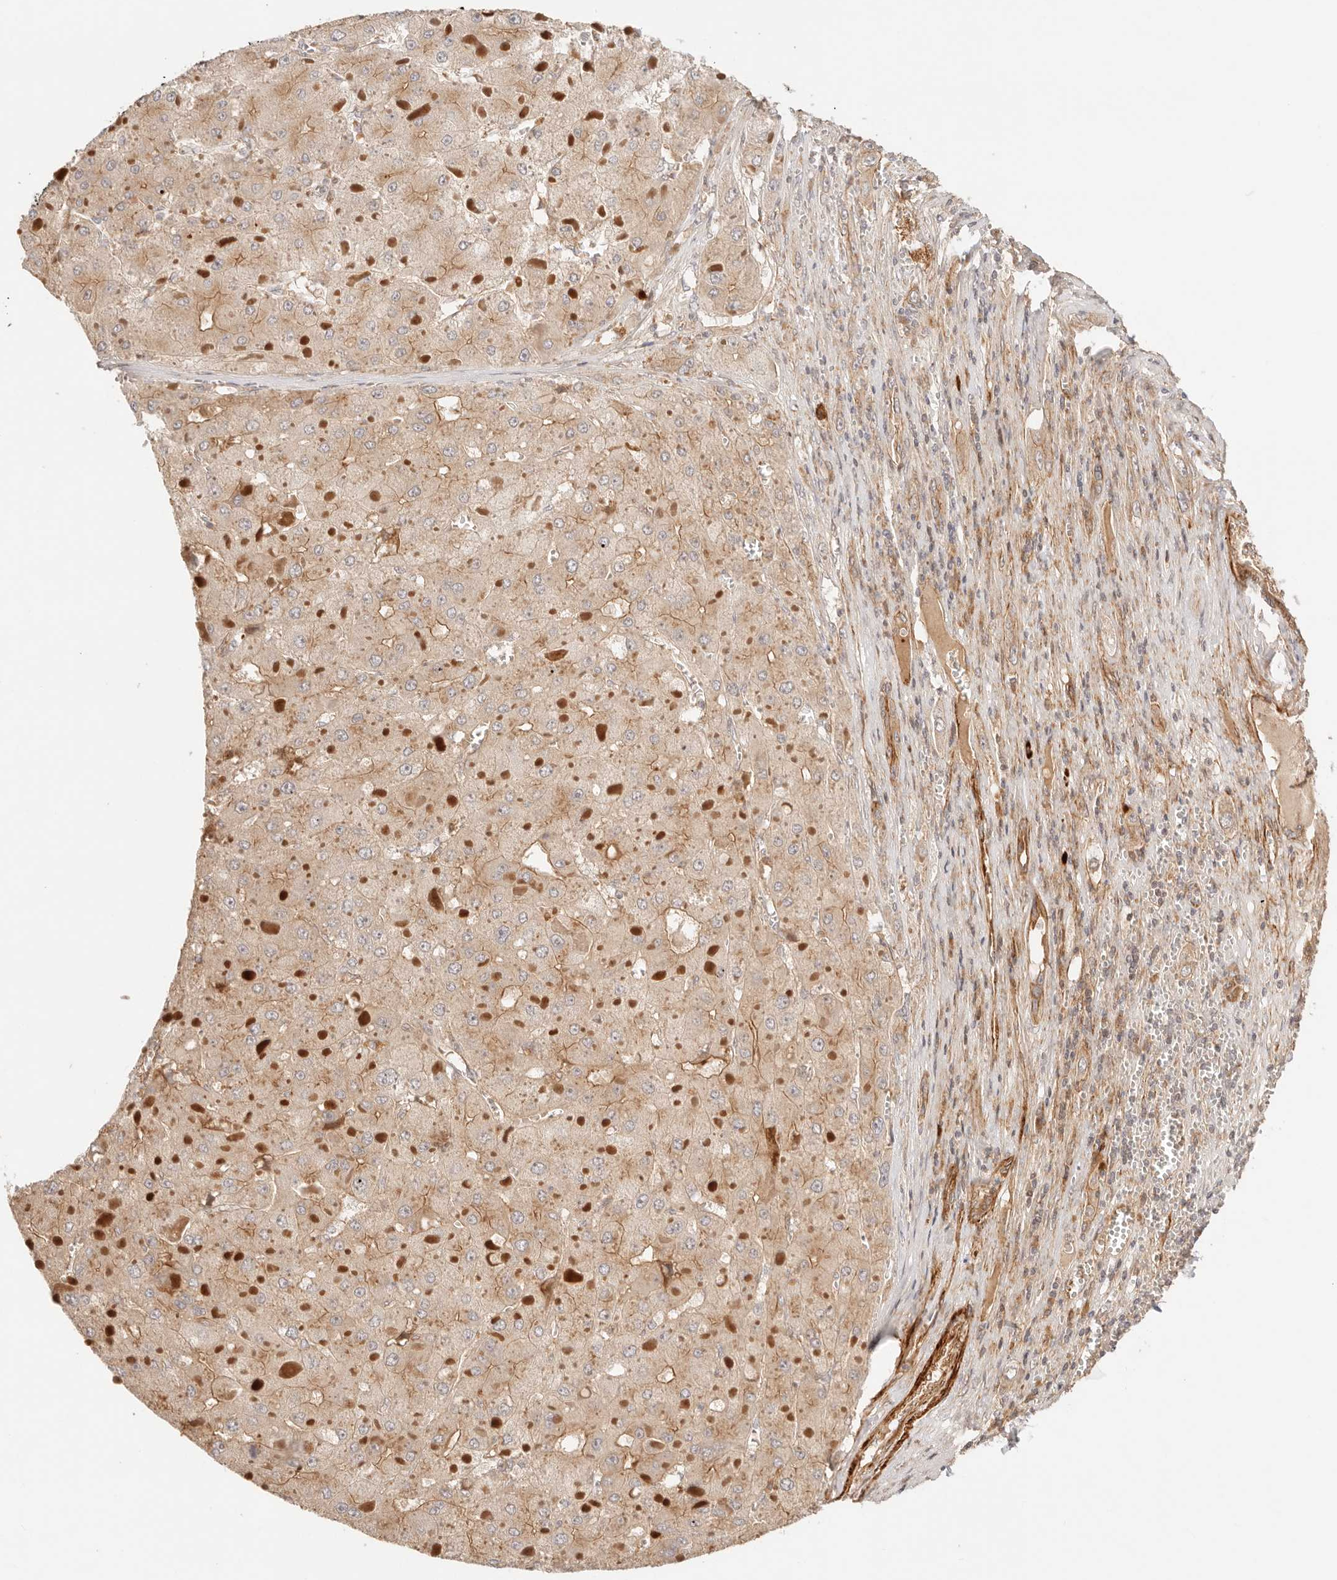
{"staining": {"intensity": "moderate", "quantity": ">75%", "location": "cytoplasmic/membranous"}, "tissue": "liver cancer", "cell_type": "Tumor cells", "image_type": "cancer", "snomed": [{"axis": "morphology", "description": "Carcinoma, Hepatocellular, NOS"}, {"axis": "topography", "description": "Liver"}], "caption": "Moderate cytoplasmic/membranous positivity is seen in about >75% of tumor cells in liver cancer.", "gene": "IL1R2", "patient": {"sex": "female", "age": 73}}